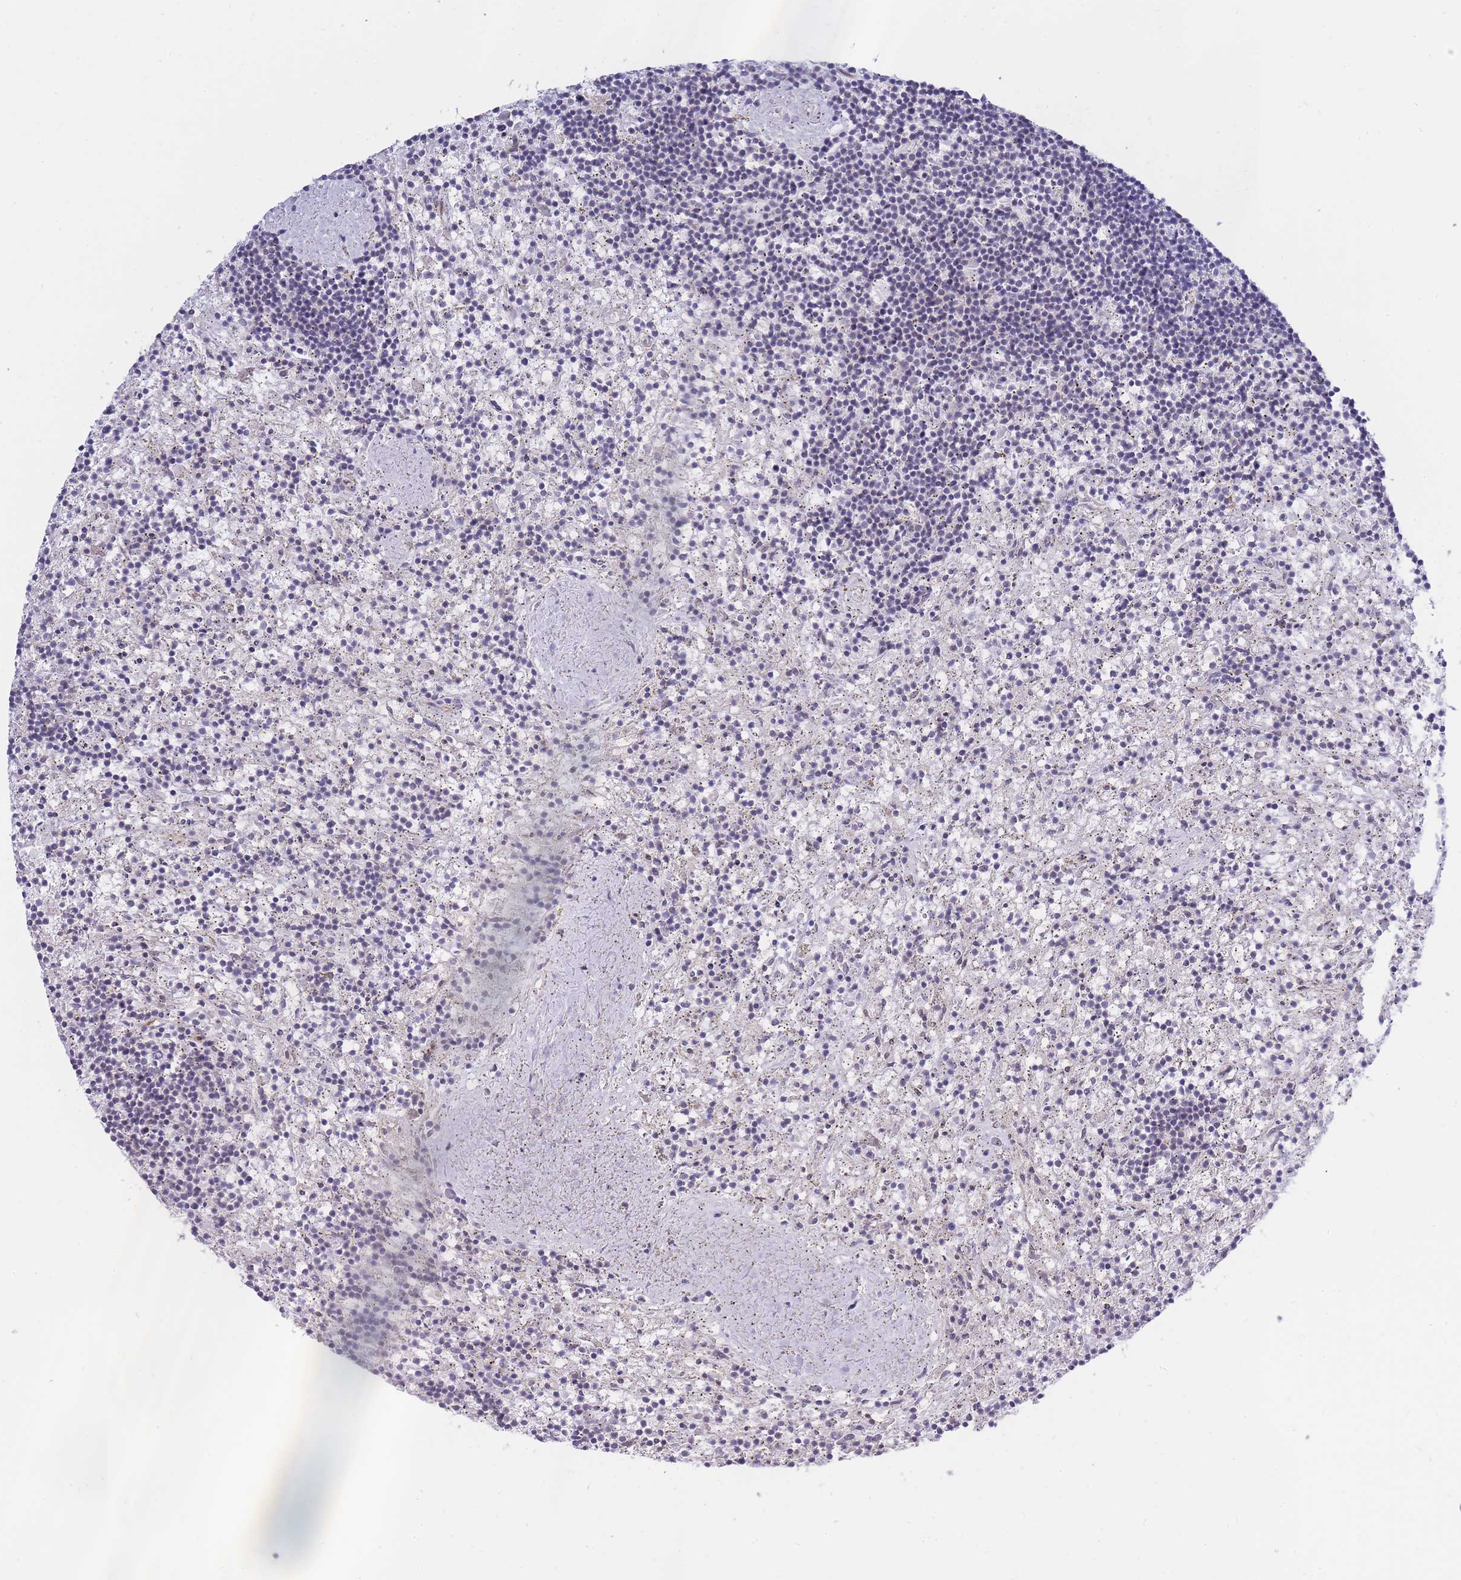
{"staining": {"intensity": "negative", "quantity": "none", "location": "none"}, "tissue": "lymphoma", "cell_type": "Tumor cells", "image_type": "cancer", "snomed": [{"axis": "morphology", "description": "Malignant lymphoma, non-Hodgkin's type, Low grade"}, {"axis": "topography", "description": "Spleen"}], "caption": "This is an immunohistochemistry image of low-grade malignant lymphoma, non-Hodgkin's type. There is no staining in tumor cells.", "gene": "C19orf25", "patient": {"sex": "male", "age": 76}}